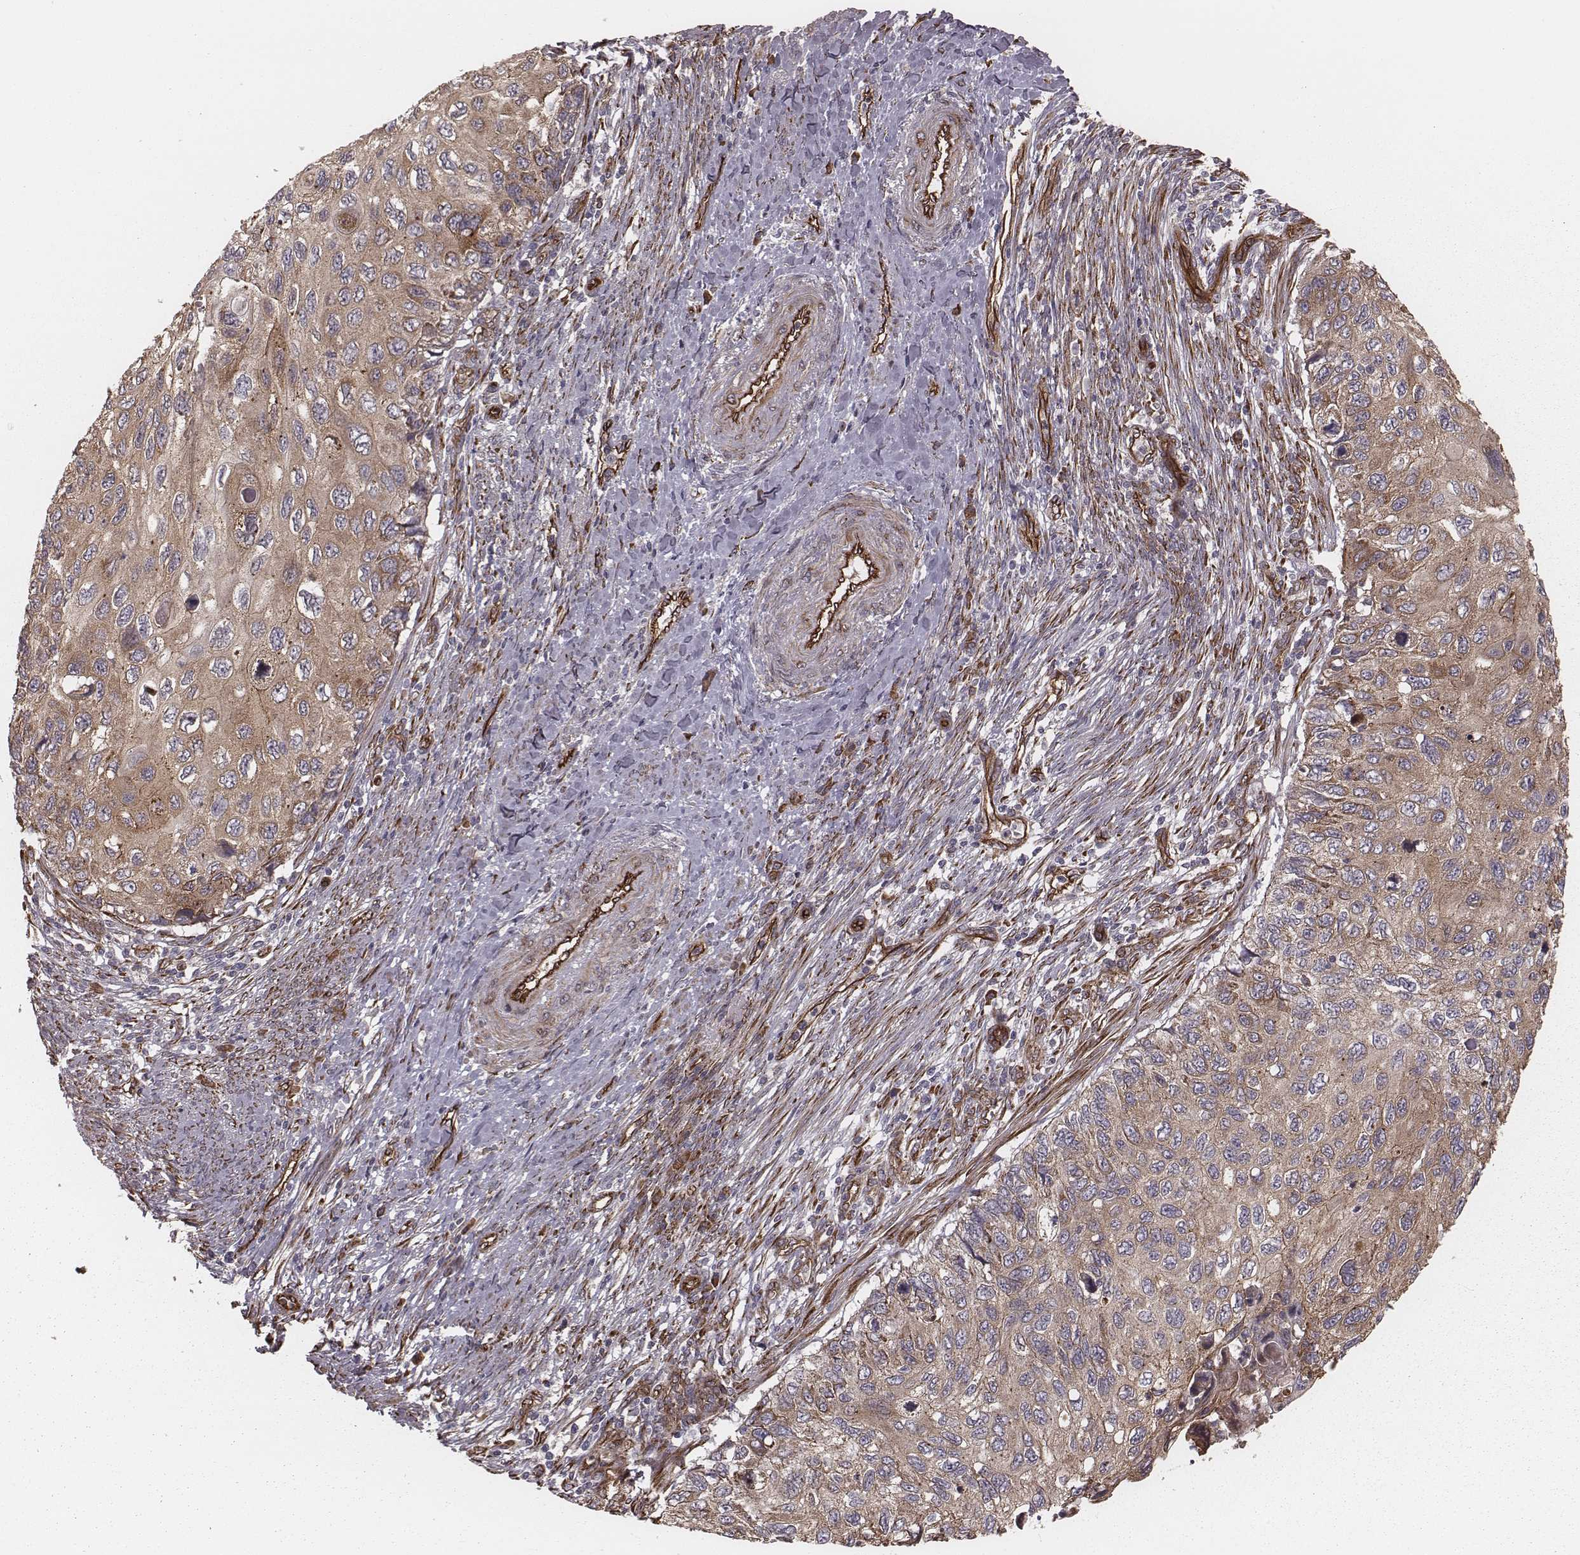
{"staining": {"intensity": "weak", "quantity": ">75%", "location": "cytoplasmic/membranous"}, "tissue": "cervical cancer", "cell_type": "Tumor cells", "image_type": "cancer", "snomed": [{"axis": "morphology", "description": "Squamous cell carcinoma, NOS"}, {"axis": "topography", "description": "Cervix"}], "caption": "Squamous cell carcinoma (cervical) stained with DAB (3,3'-diaminobenzidine) immunohistochemistry (IHC) displays low levels of weak cytoplasmic/membranous staining in about >75% of tumor cells. Nuclei are stained in blue.", "gene": "PALMD", "patient": {"sex": "female", "age": 70}}